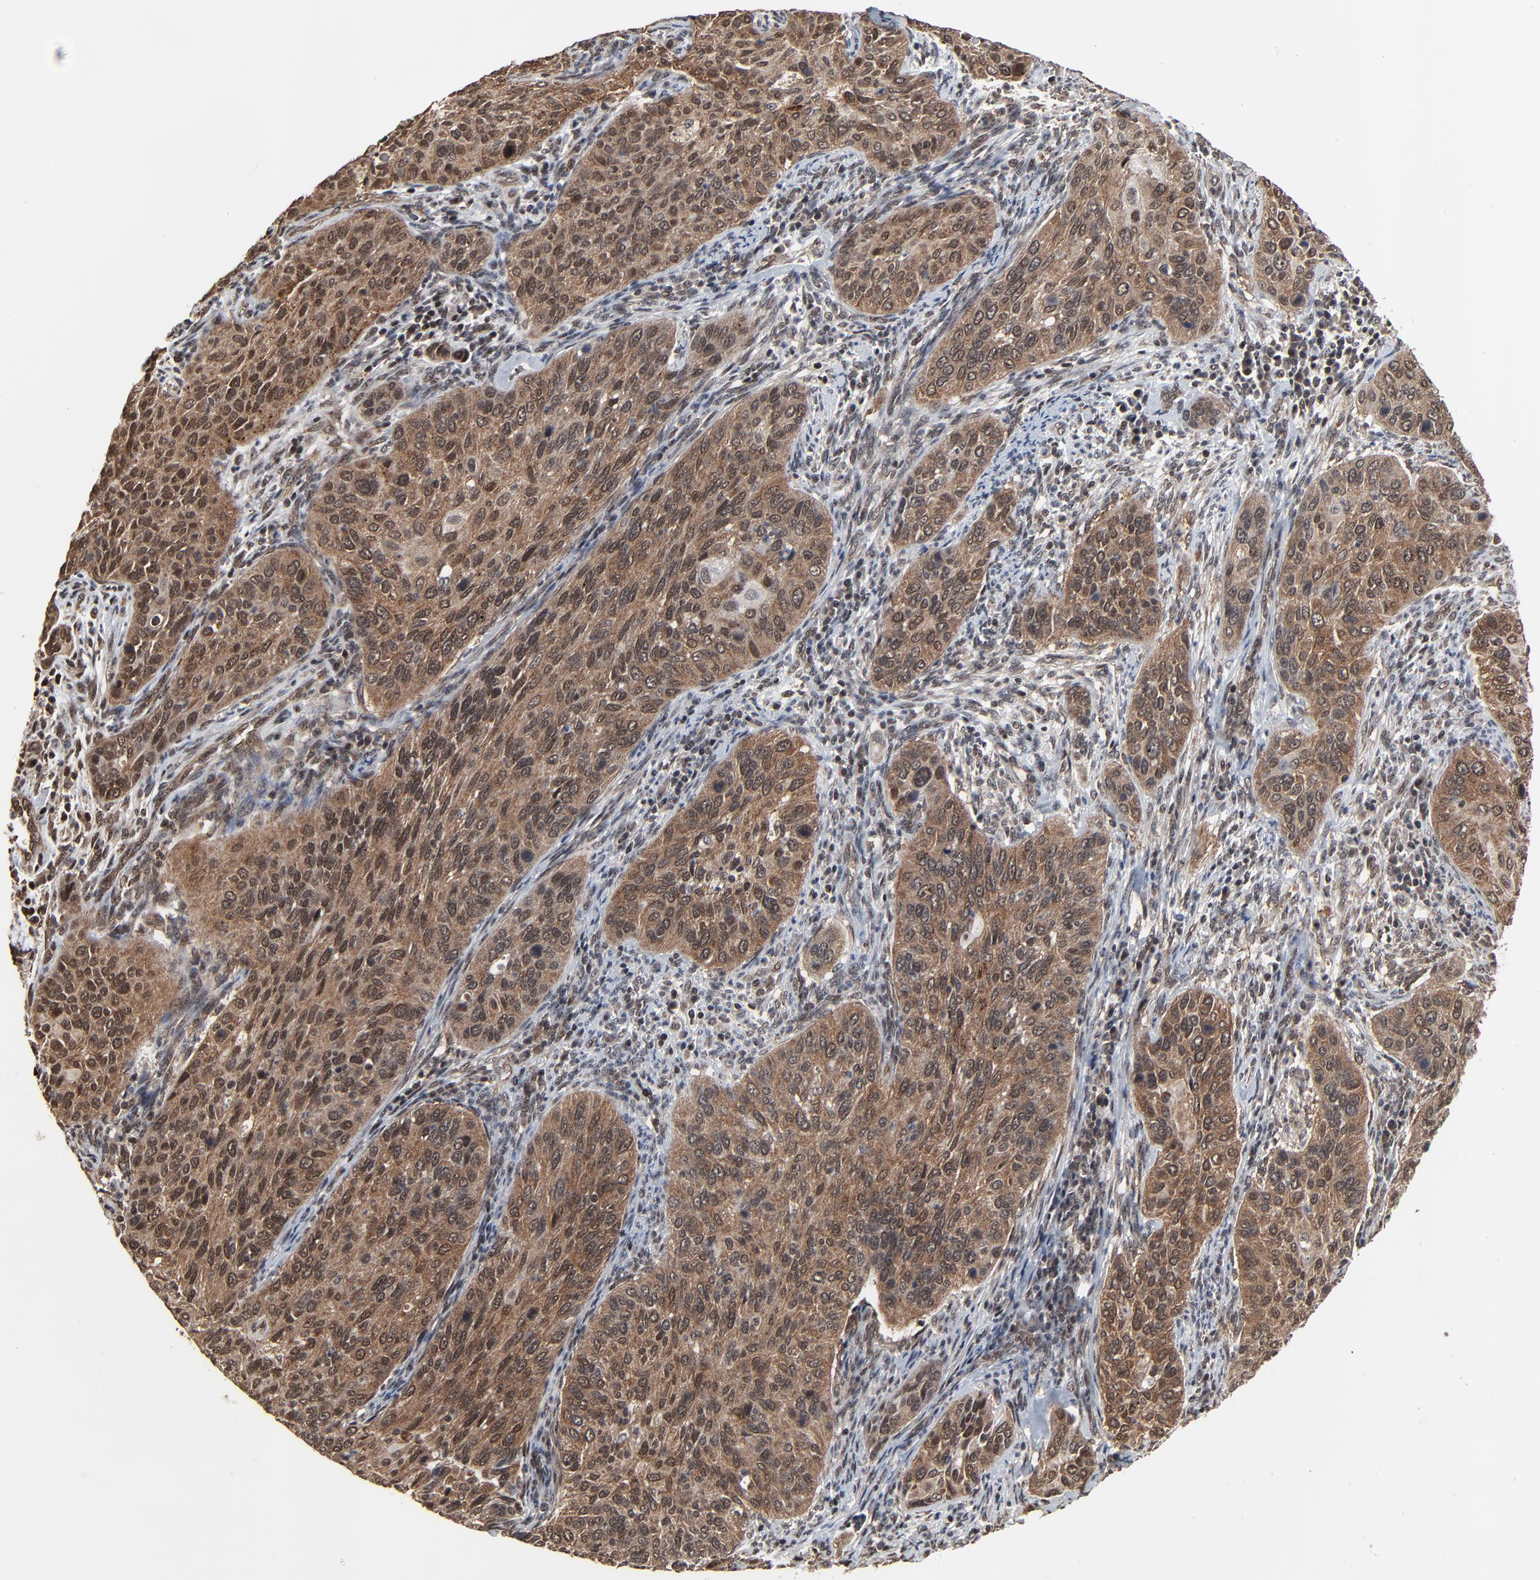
{"staining": {"intensity": "moderate", "quantity": ">75%", "location": "cytoplasmic/membranous,nuclear"}, "tissue": "cervical cancer", "cell_type": "Tumor cells", "image_type": "cancer", "snomed": [{"axis": "morphology", "description": "Squamous cell carcinoma, NOS"}, {"axis": "topography", "description": "Cervix"}], "caption": "A brown stain highlights moderate cytoplasmic/membranous and nuclear positivity of a protein in cervical squamous cell carcinoma tumor cells. (brown staining indicates protein expression, while blue staining denotes nuclei).", "gene": "RHOJ", "patient": {"sex": "female", "age": 57}}